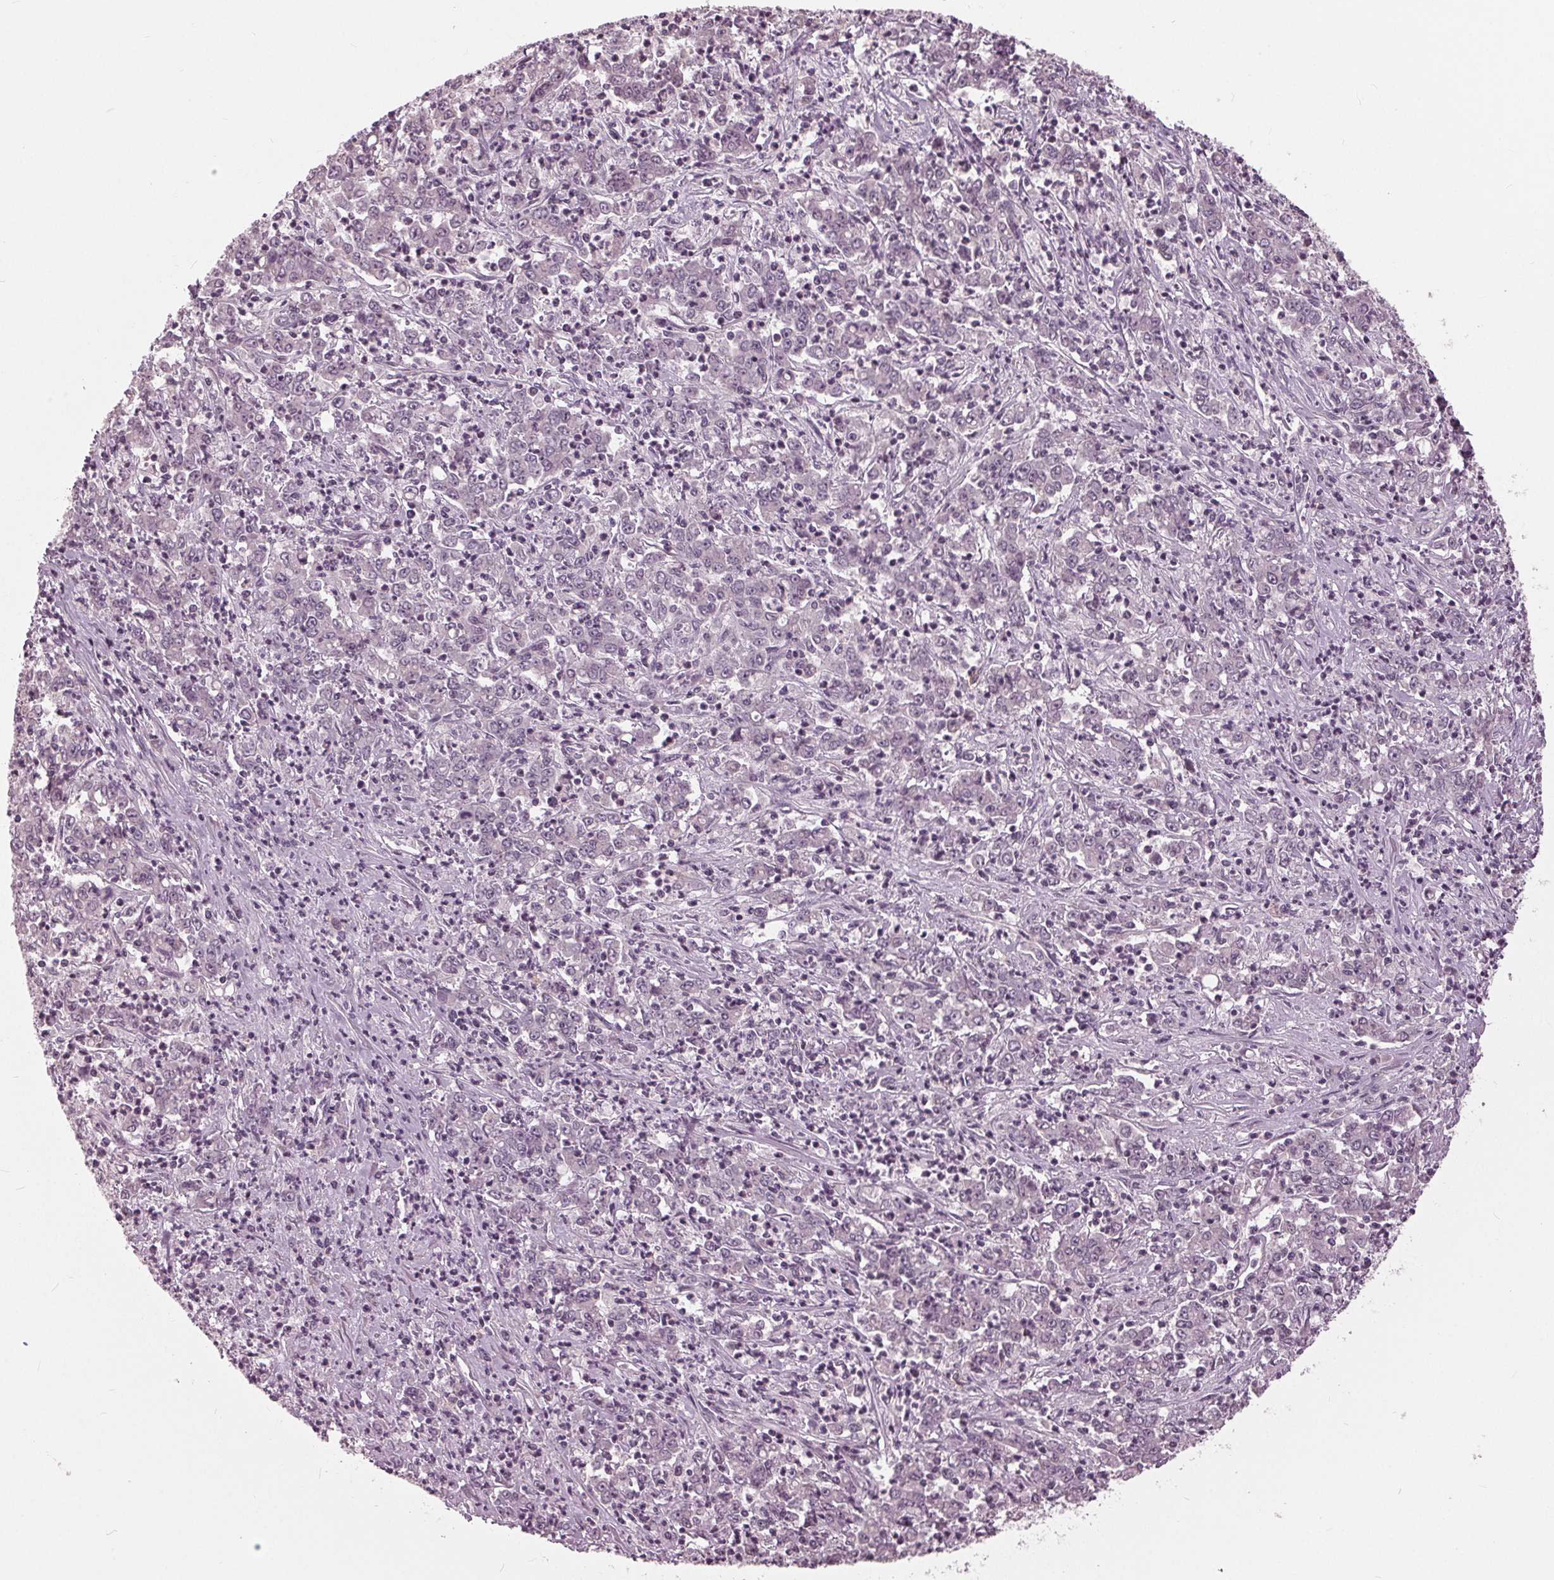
{"staining": {"intensity": "negative", "quantity": "none", "location": "none"}, "tissue": "stomach cancer", "cell_type": "Tumor cells", "image_type": "cancer", "snomed": [{"axis": "morphology", "description": "Adenocarcinoma, NOS"}, {"axis": "topography", "description": "Stomach, lower"}], "caption": "The histopathology image displays no staining of tumor cells in stomach adenocarcinoma.", "gene": "SIGLEC6", "patient": {"sex": "female", "age": 71}}